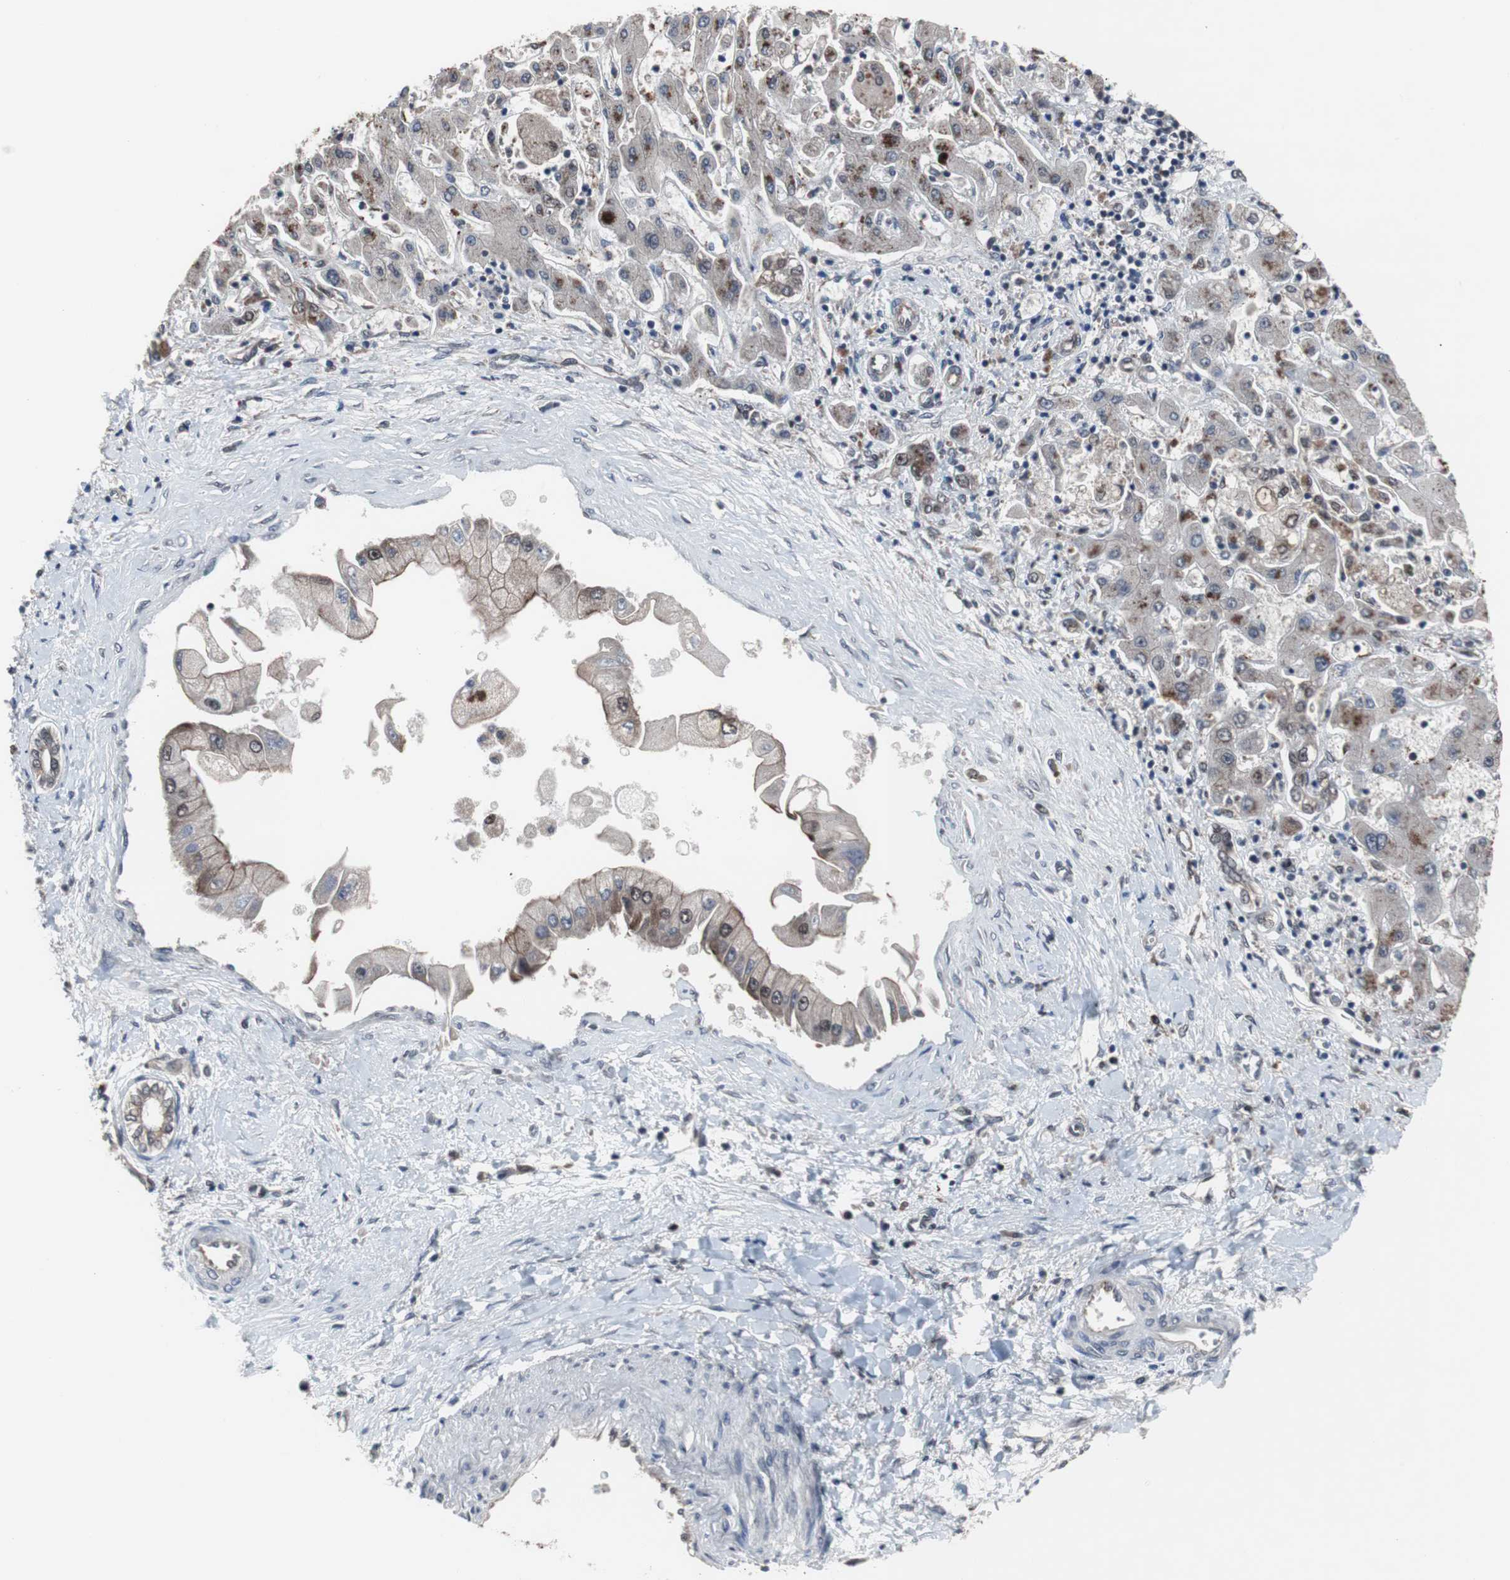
{"staining": {"intensity": "moderate", "quantity": "<25%", "location": "cytoplasmic/membranous,nuclear"}, "tissue": "liver cancer", "cell_type": "Tumor cells", "image_type": "cancer", "snomed": [{"axis": "morphology", "description": "Cholangiocarcinoma"}, {"axis": "topography", "description": "Liver"}], "caption": "Protein staining of liver cancer tissue demonstrates moderate cytoplasmic/membranous and nuclear staining in about <25% of tumor cells.", "gene": "GTF2F2", "patient": {"sex": "male", "age": 50}}